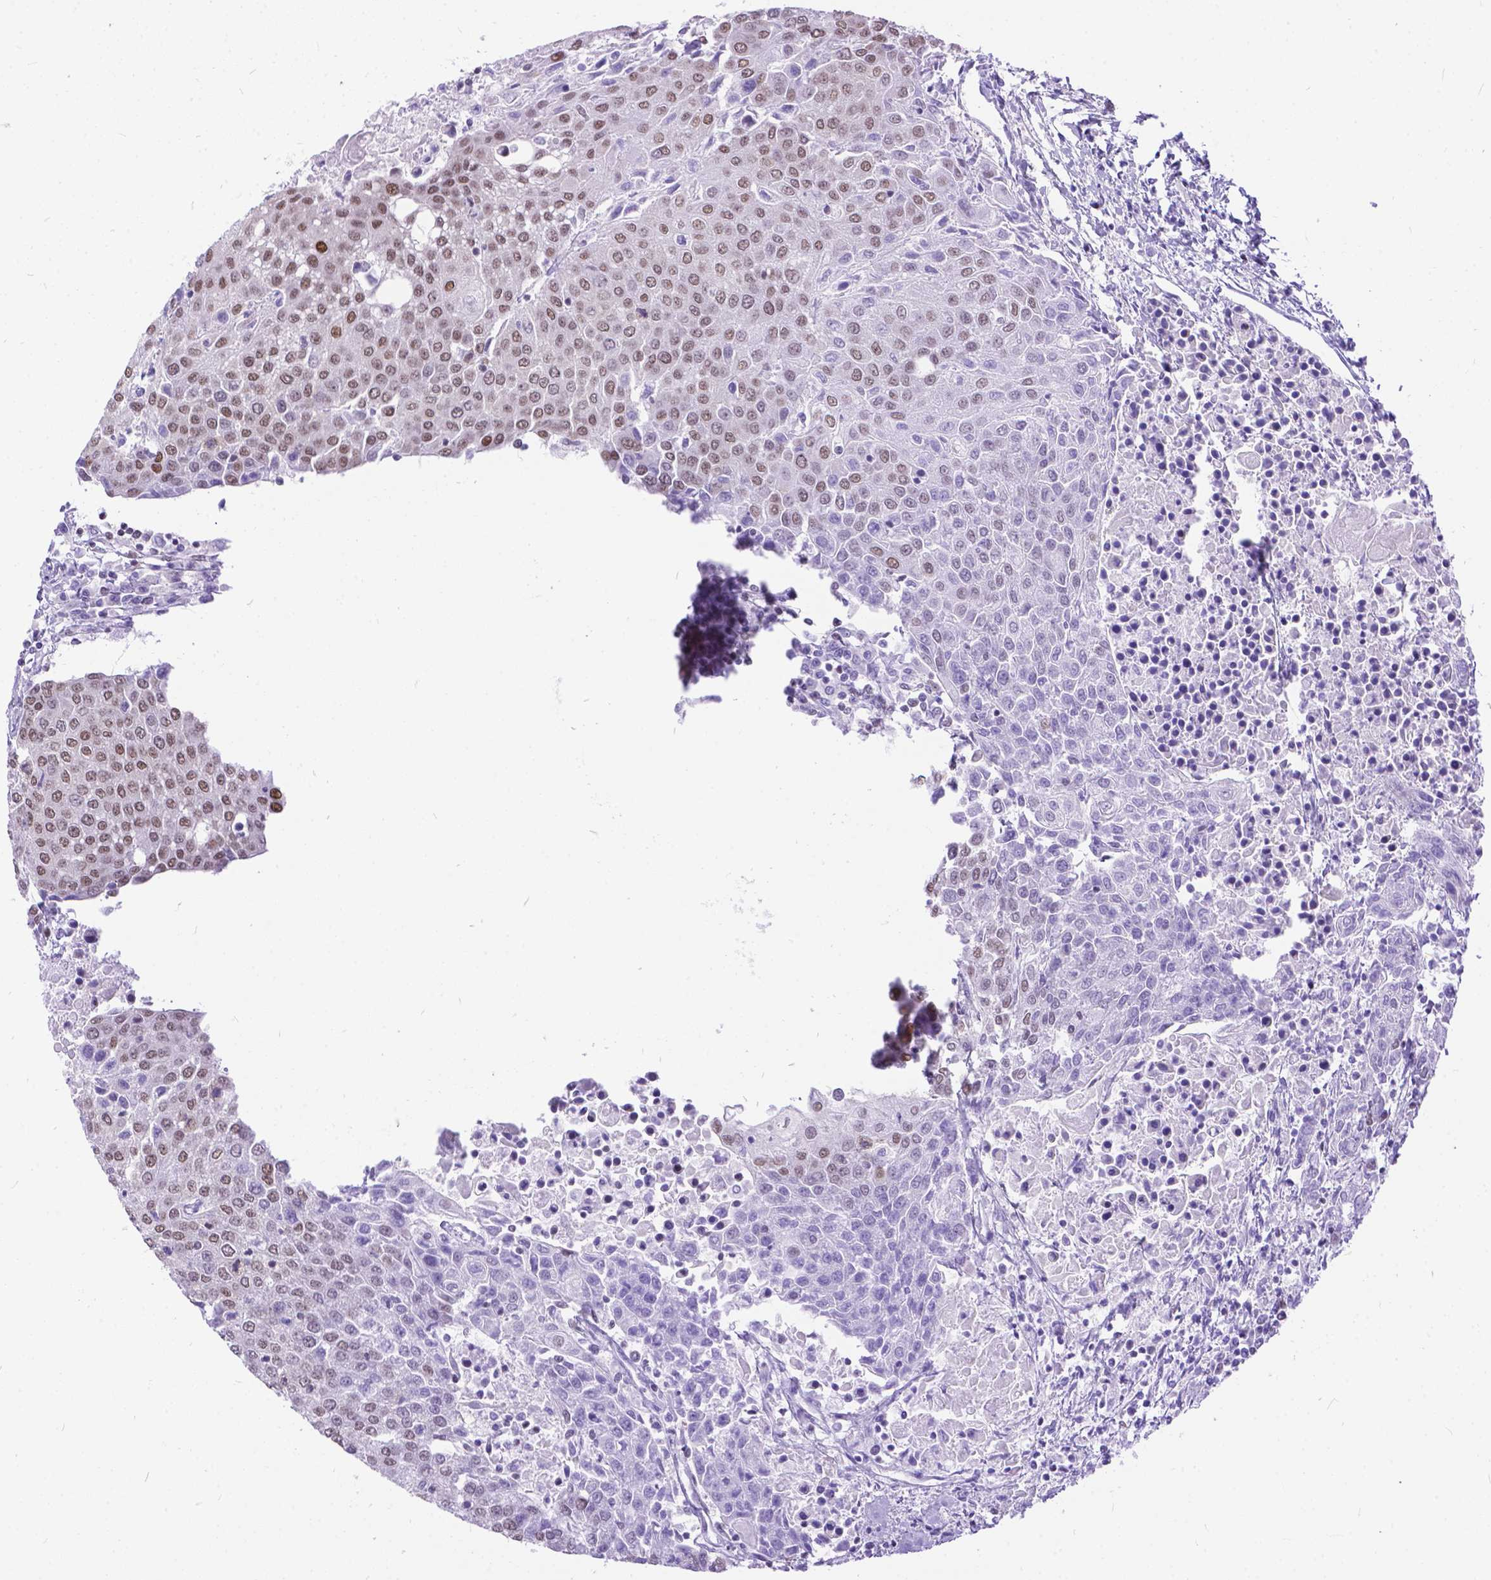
{"staining": {"intensity": "weak", "quantity": ">75%", "location": "nuclear"}, "tissue": "urothelial cancer", "cell_type": "Tumor cells", "image_type": "cancer", "snomed": [{"axis": "morphology", "description": "Urothelial carcinoma, High grade"}, {"axis": "topography", "description": "Urinary bladder"}], "caption": "DAB immunohistochemical staining of human urothelial cancer exhibits weak nuclear protein expression in about >75% of tumor cells. (brown staining indicates protein expression, while blue staining denotes nuclei).", "gene": "FAM124B", "patient": {"sex": "female", "age": 85}}